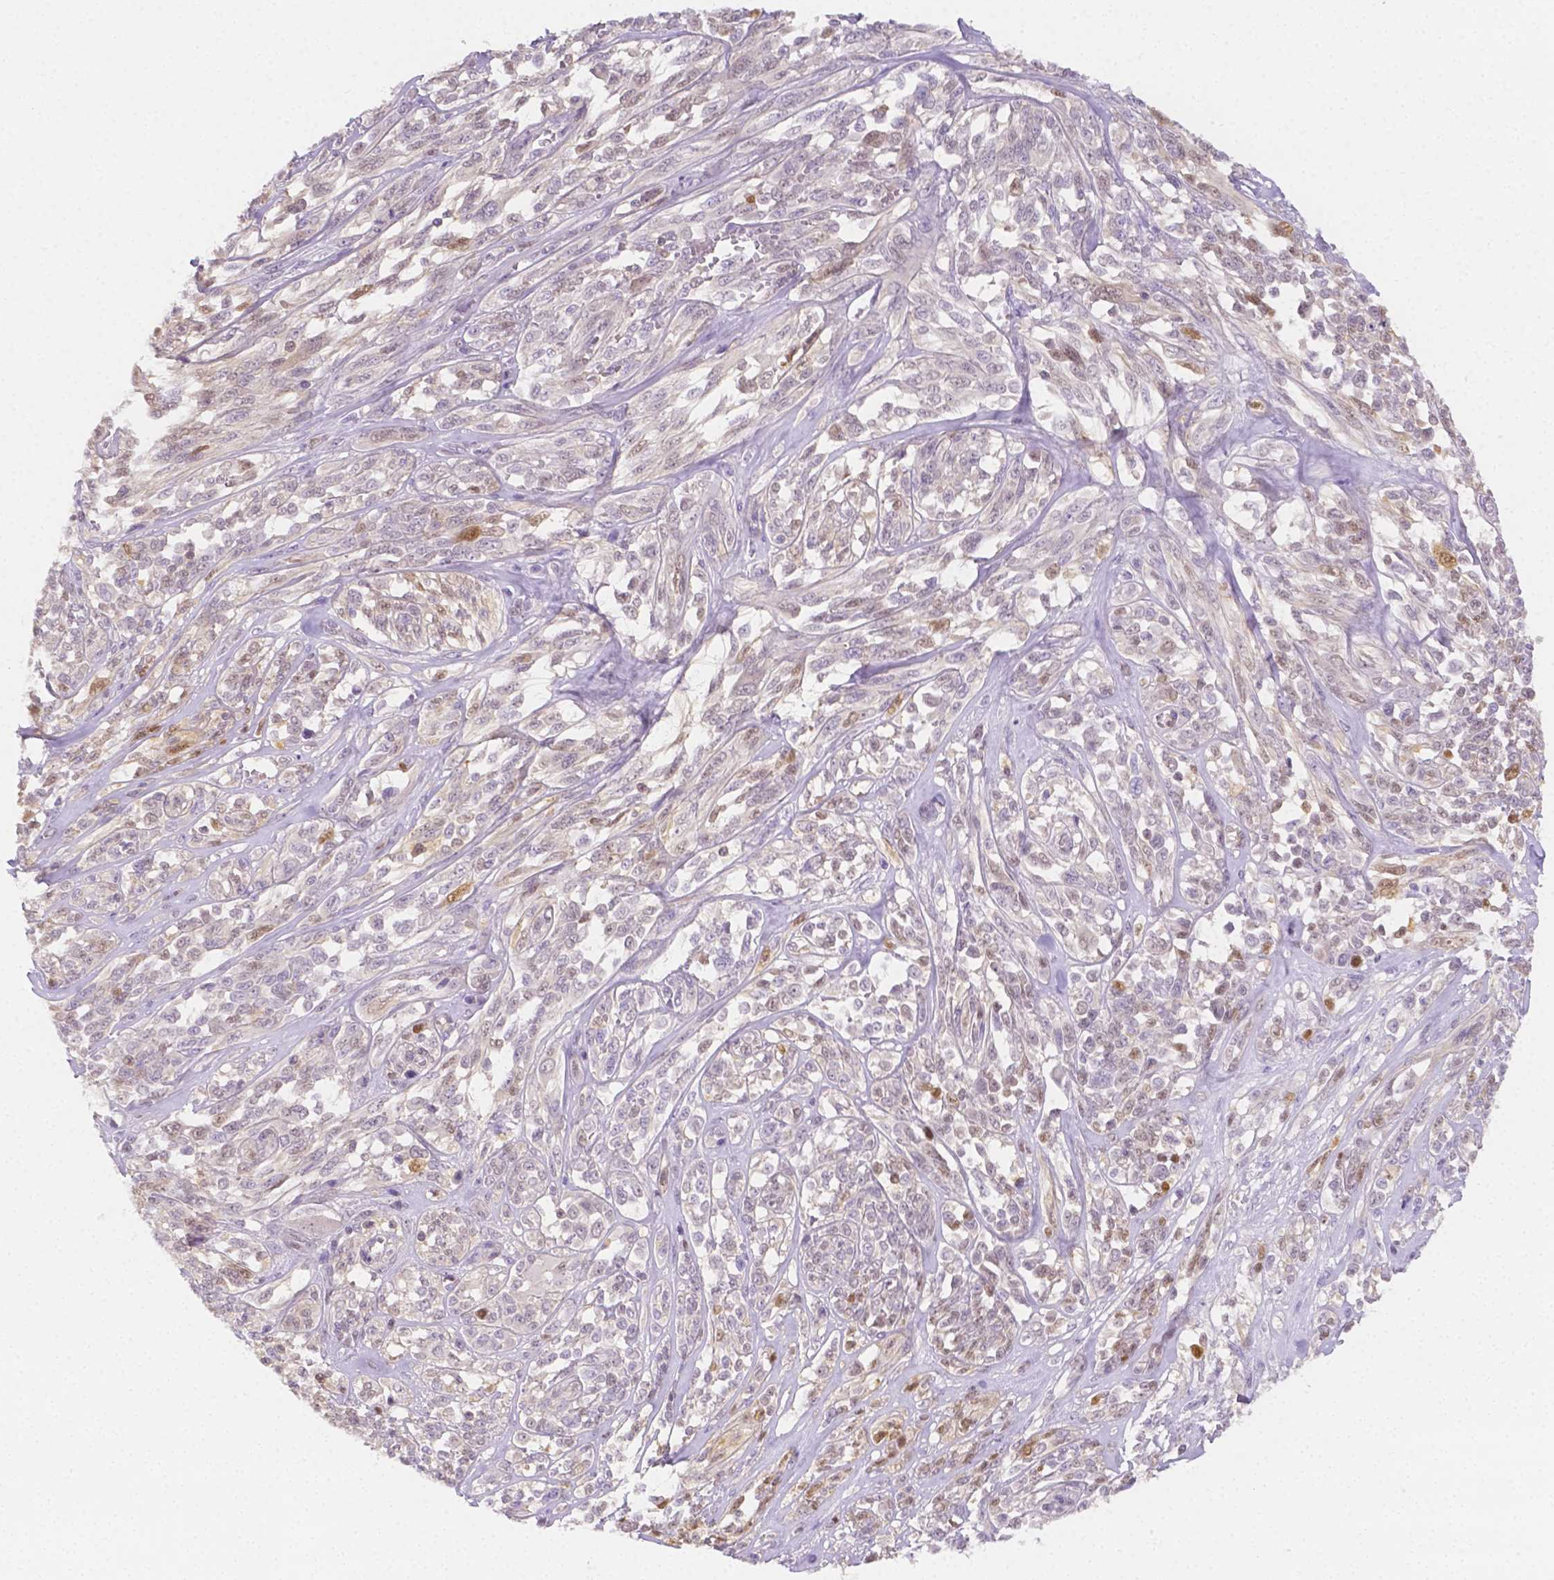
{"staining": {"intensity": "negative", "quantity": "none", "location": "none"}, "tissue": "melanoma", "cell_type": "Tumor cells", "image_type": "cancer", "snomed": [{"axis": "morphology", "description": "Malignant melanoma, NOS"}, {"axis": "topography", "description": "Skin"}], "caption": "Immunohistochemistry histopathology image of neoplastic tissue: melanoma stained with DAB exhibits no significant protein positivity in tumor cells.", "gene": "SGTB", "patient": {"sex": "female", "age": 91}}